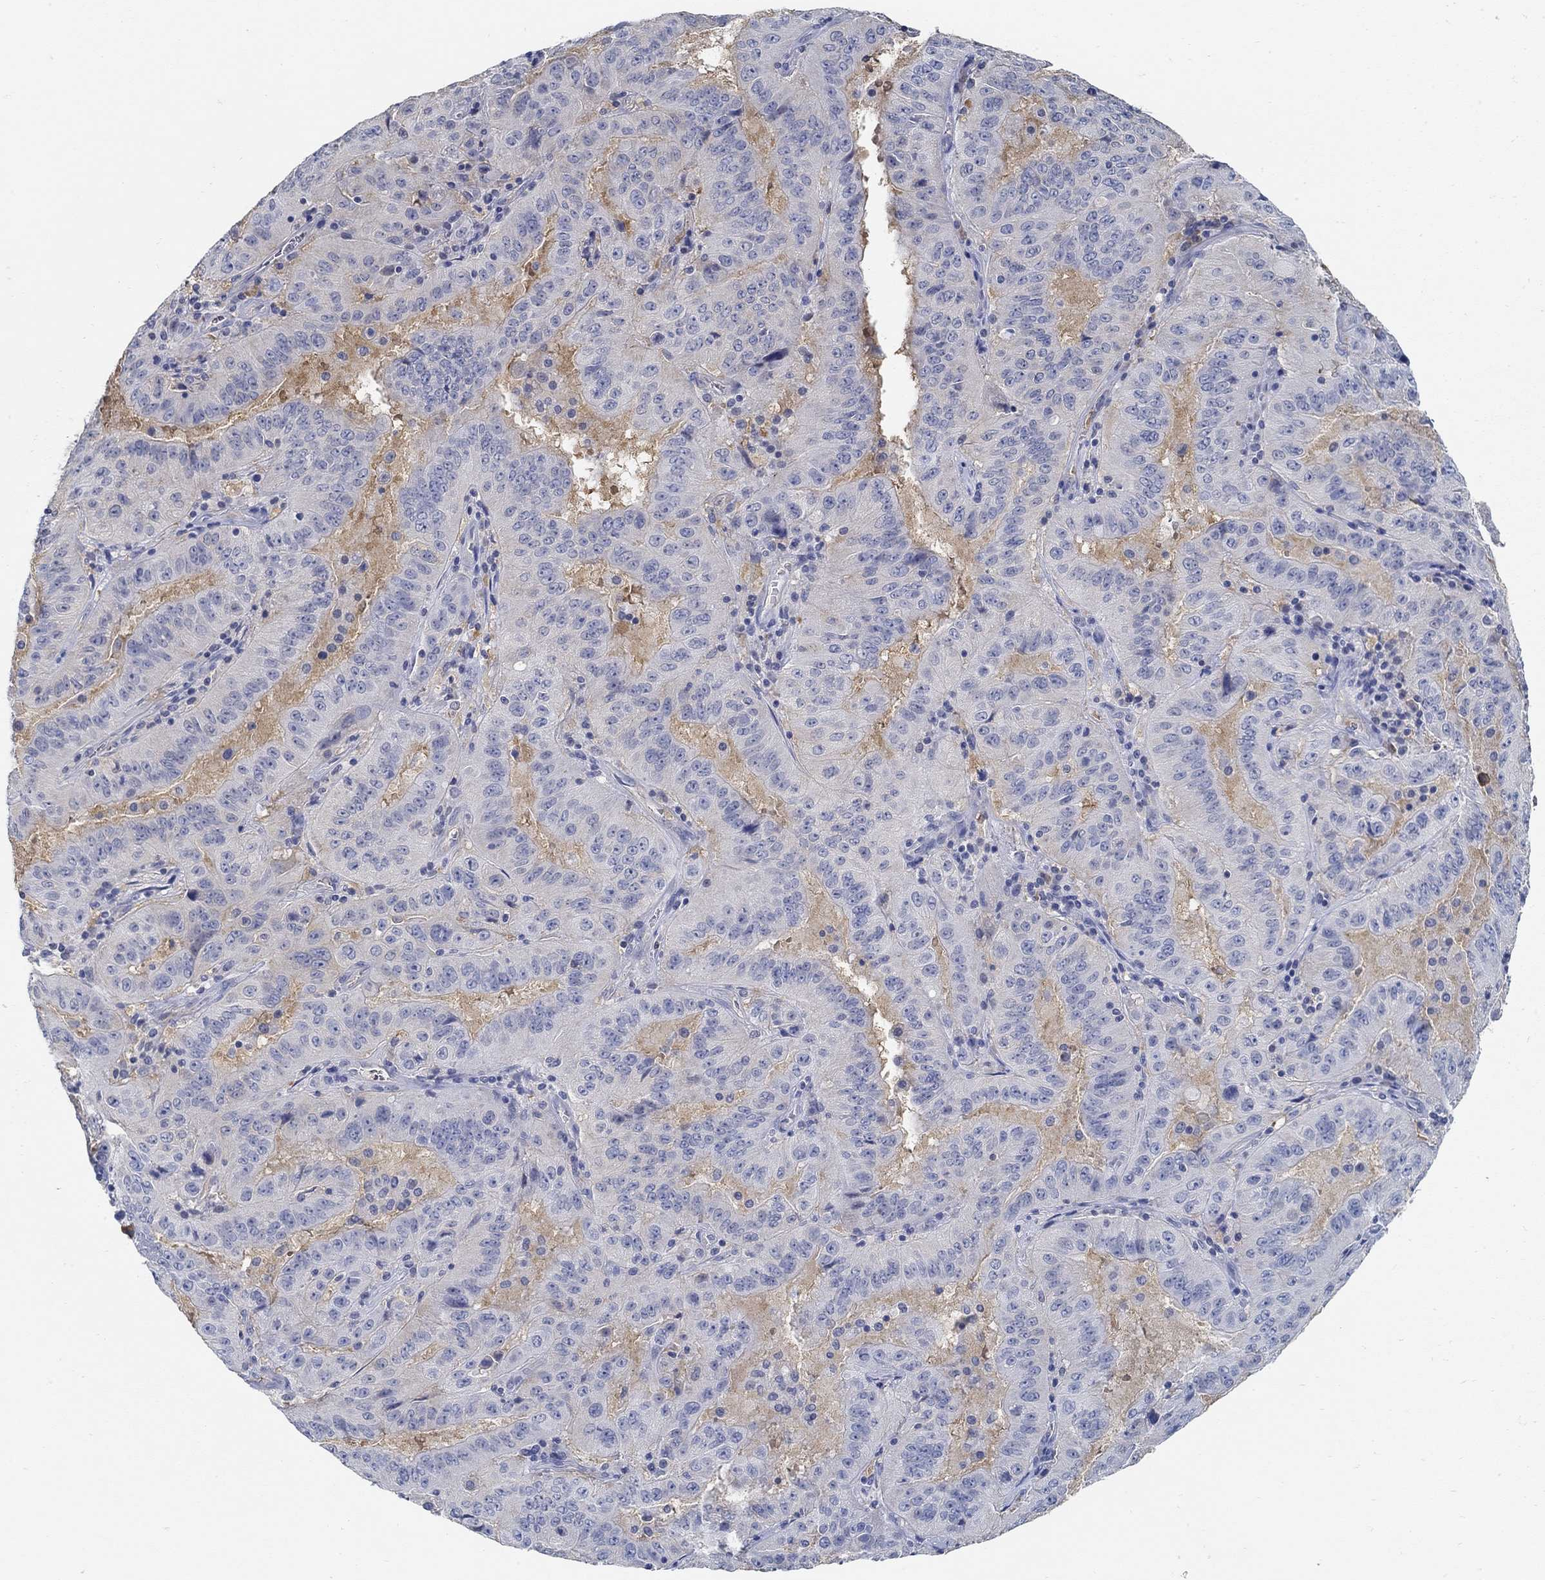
{"staining": {"intensity": "negative", "quantity": "none", "location": "none"}, "tissue": "pancreatic cancer", "cell_type": "Tumor cells", "image_type": "cancer", "snomed": [{"axis": "morphology", "description": "Adenocarcinoma, NOS"}, {"axis": "topography", "description": "Pancreas"}], "caption": "The micrograph reveals no staining of tumor cells in pancreatic adenocarcinoma.", "gene": "PCDH11X", "patient": {"sex": "male", "age": 63}}